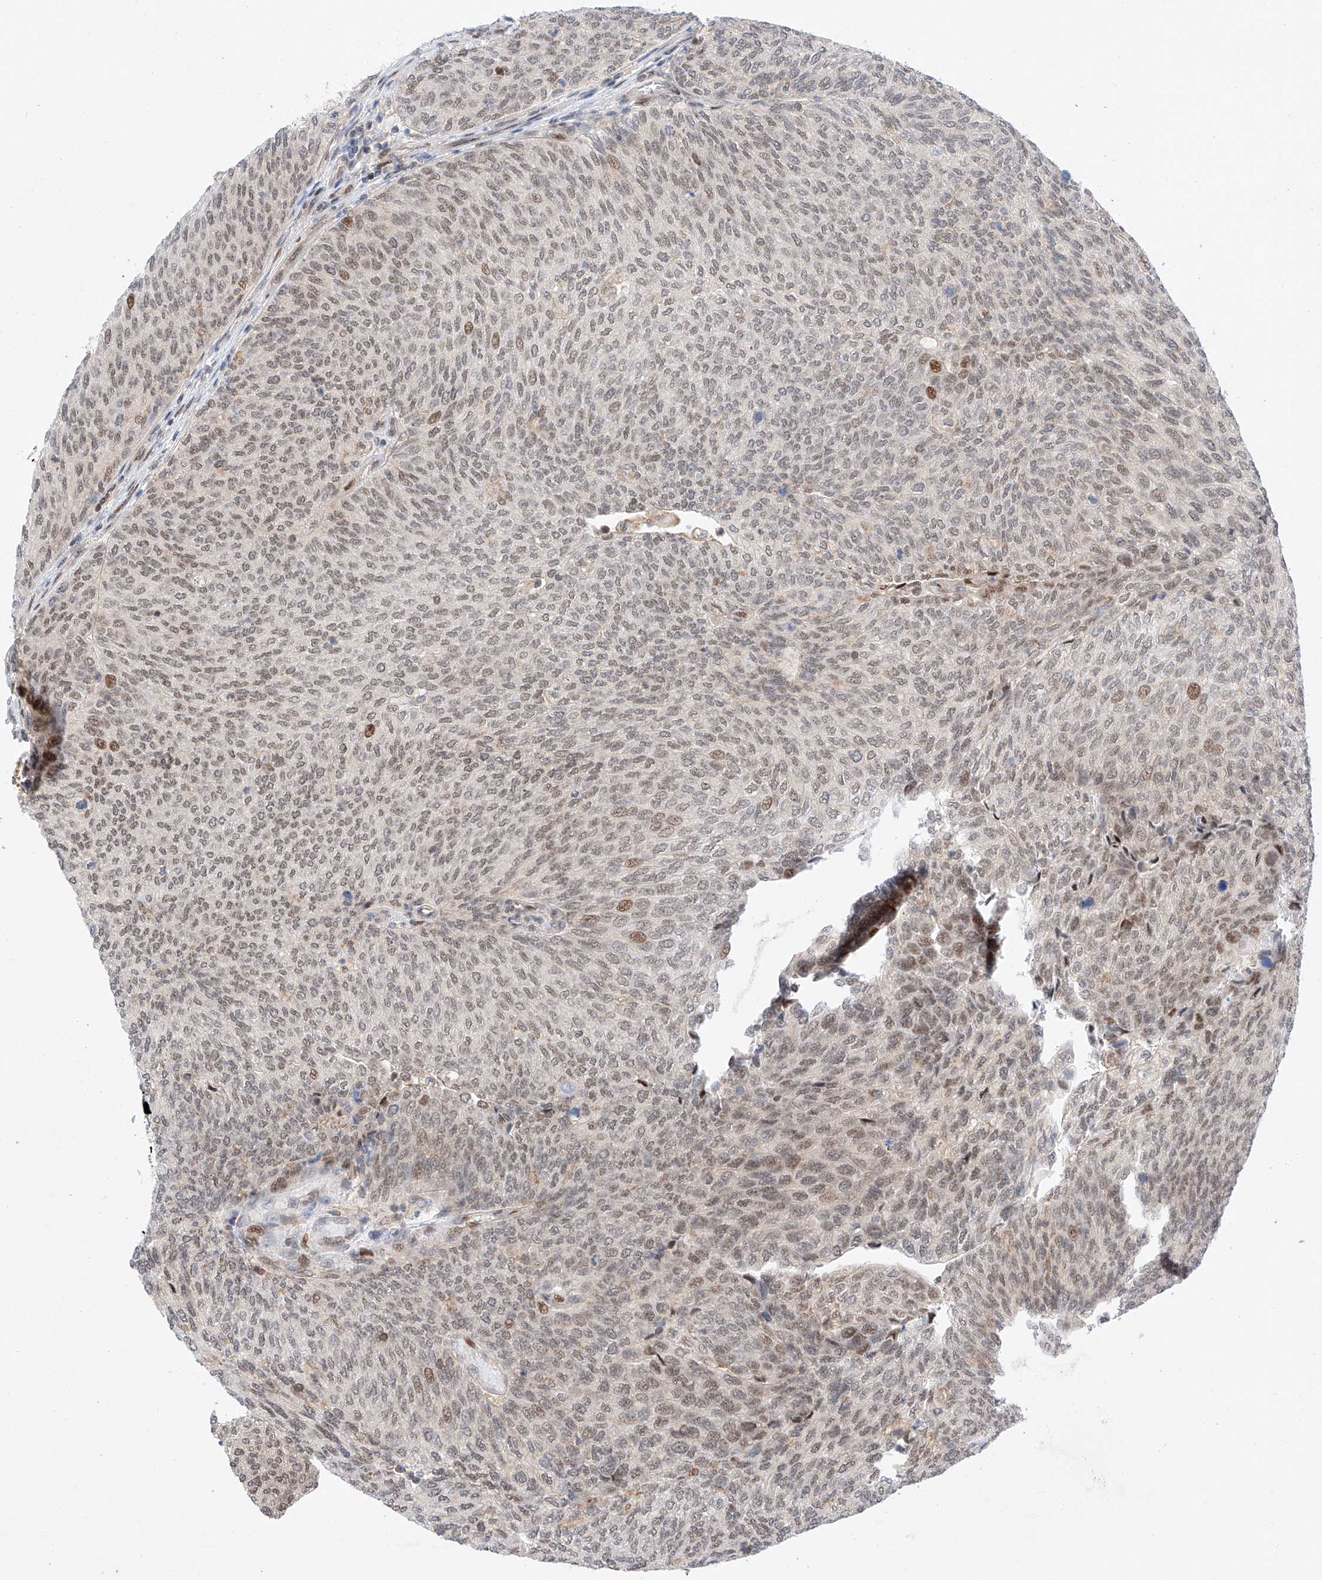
{"staining": {"intensity": "moderate", "quantity": "25%-75%", "location": "nuclear"}, "tissue": "urothelial cancer", "cell_type": "Tumor cells", "image_type": "cancer", "snomed": [{"axis": "morphology", "description": "Urothelial carcinoma, Low grade"}, {"axis": "topography", "description": "Urinary bladder"}], "caption": "DAB immunohistochemical staining of urothelial carcinoma (low-grade) exhibits moderate nuclear protein expression in about 25%-75% of tumor cells. (Stains: DAB (3,3'-diaminobenzidine) in brown, nuclei in blue, Microscopy: brightfield microscopy at high magnification).", "gene": "HDAC9", "patient": {"sex": "female", "age": 79}}